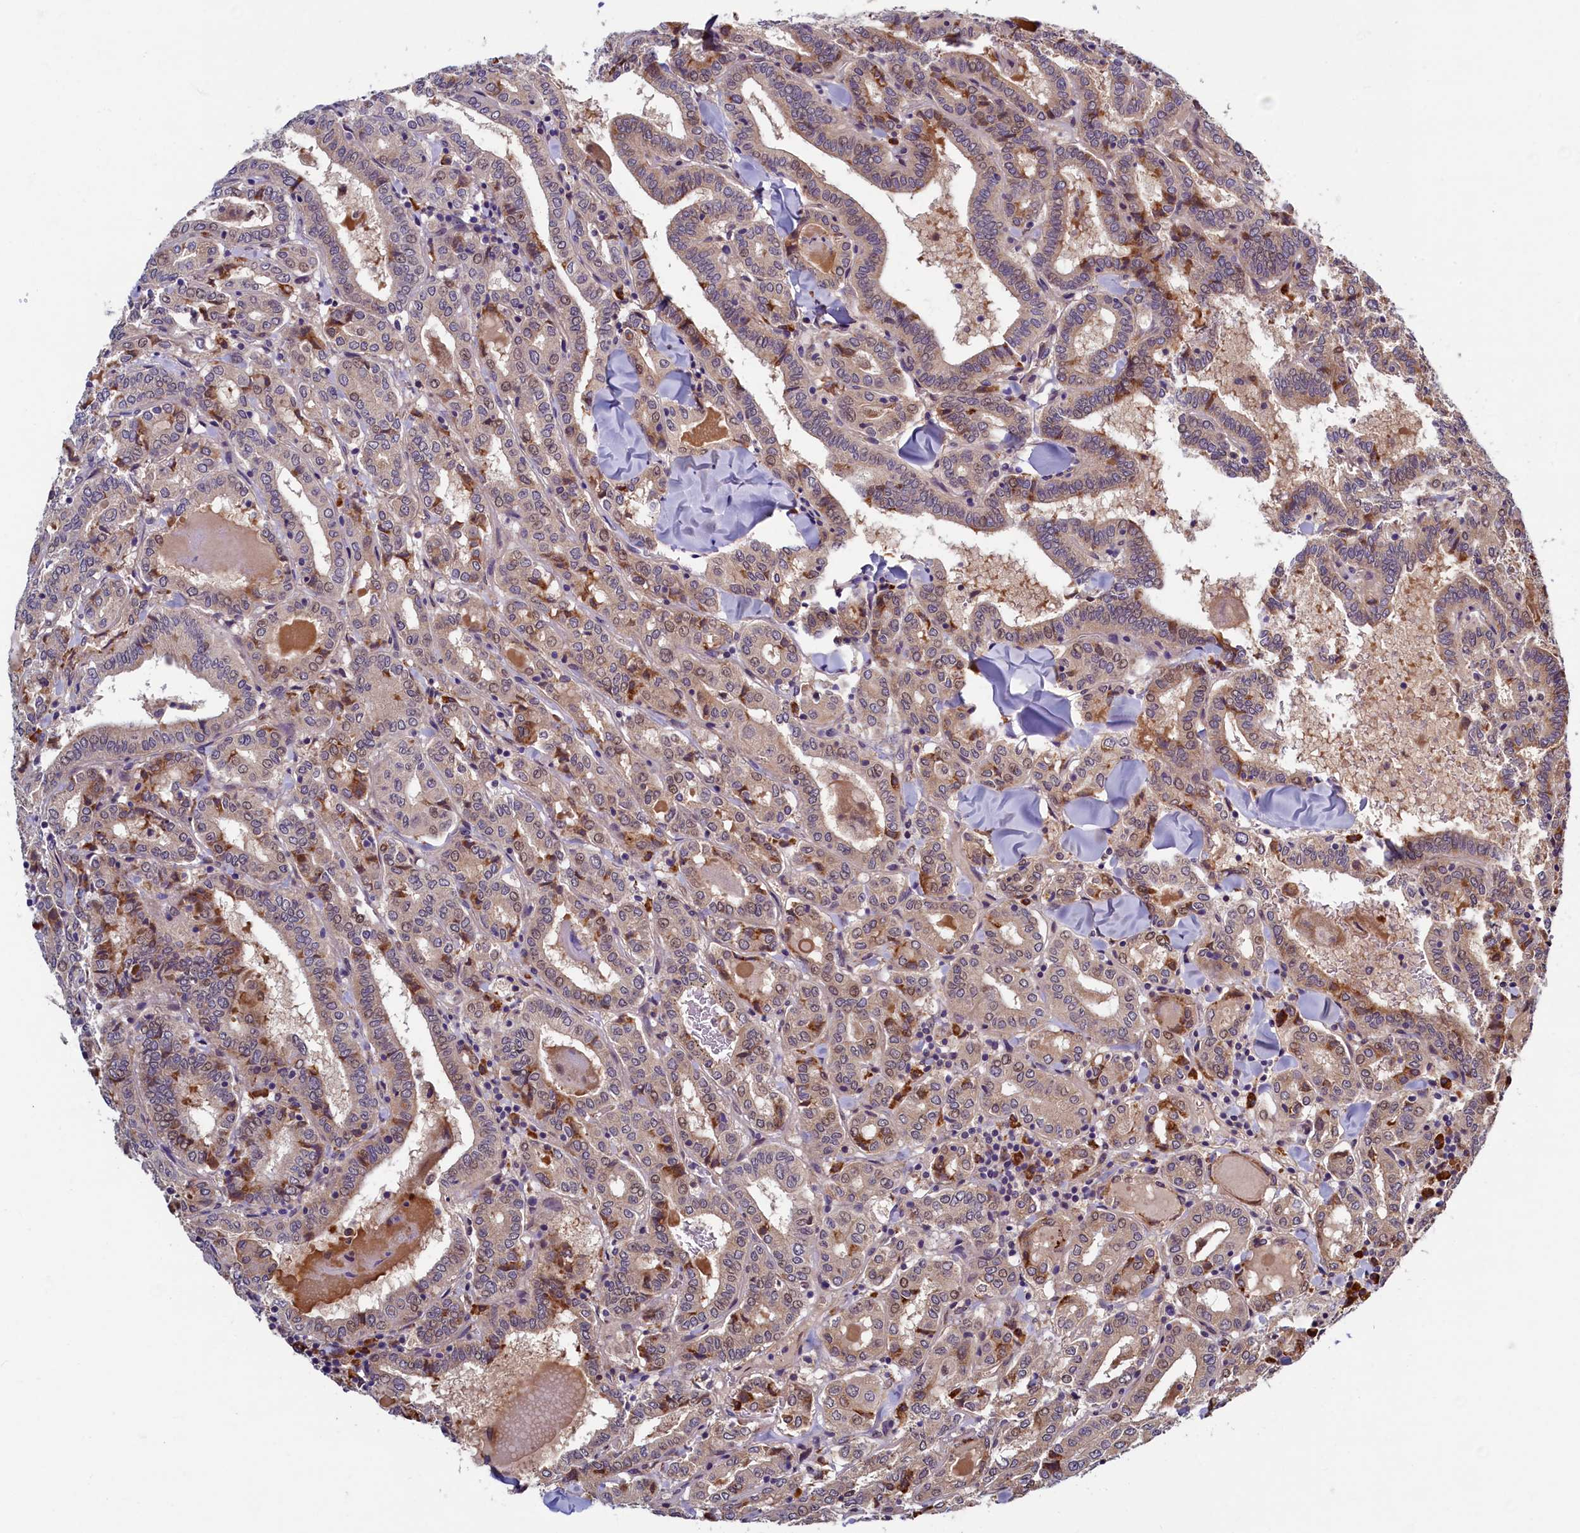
{"staining": {"intensity": "weak", "quantity": "<25%", "location": "nuclear"}, "tissue": "thyroid cancer", "cell_type": "Tumor cells", "image_type": "cancer", "snomed": [{"axis": "morphology", "description": "Papillary adenocarcinoma, NOS"}, {"axis": "topography", "description": "Thyroid gland"}], "caption": "DAB (3,3'-diaminobenzidine) immunohistochemical staining of human papillary adenocarcinoma (thyroid) displays no significant staining in tumor cells.", "gene": "SLC16A14", "patient": {"sex": "female", "age": 72}}